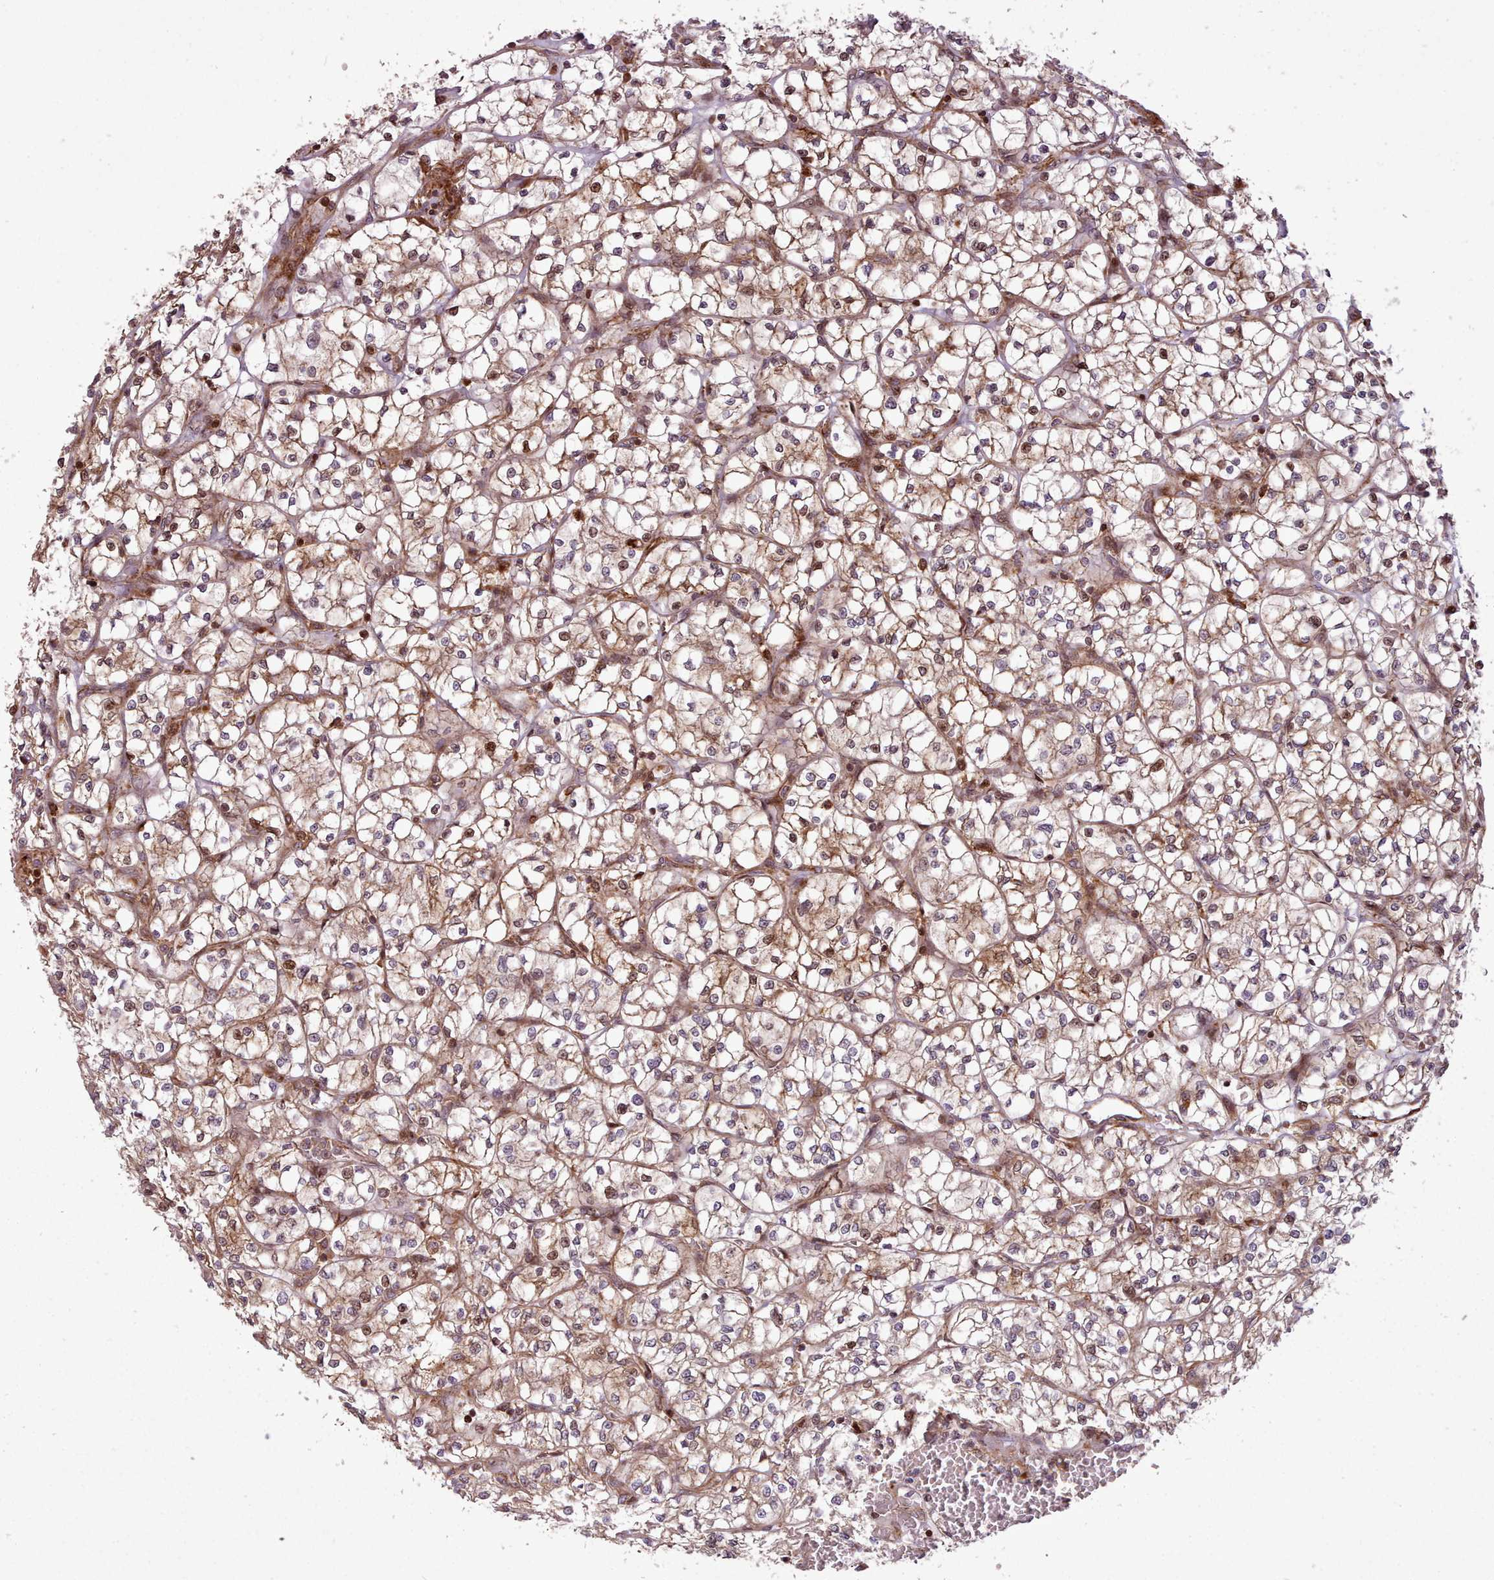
{"staining": {"intensity": "moderate", "quantity": "25%-75%", "location": "cytoplasmic/membranous,nuclear"}, "tissue": "renal cancer", "cell_type": "Tumor cells", "image_type": "cancer", "snomed": [{"axis": "morphology", "description": "Adenocarcinoma, NOS"}, {"axis": "topography", "description": "Kidney"}], "caption": "Protein staining of renal adenocarcinoma tissue demonstrates moderate cytoplasmic/membranous and nuclear expression in about 25%-75% of tumor cells.", "gene": "NLRP7", "patient": {"sex": "female", "age": 64}}